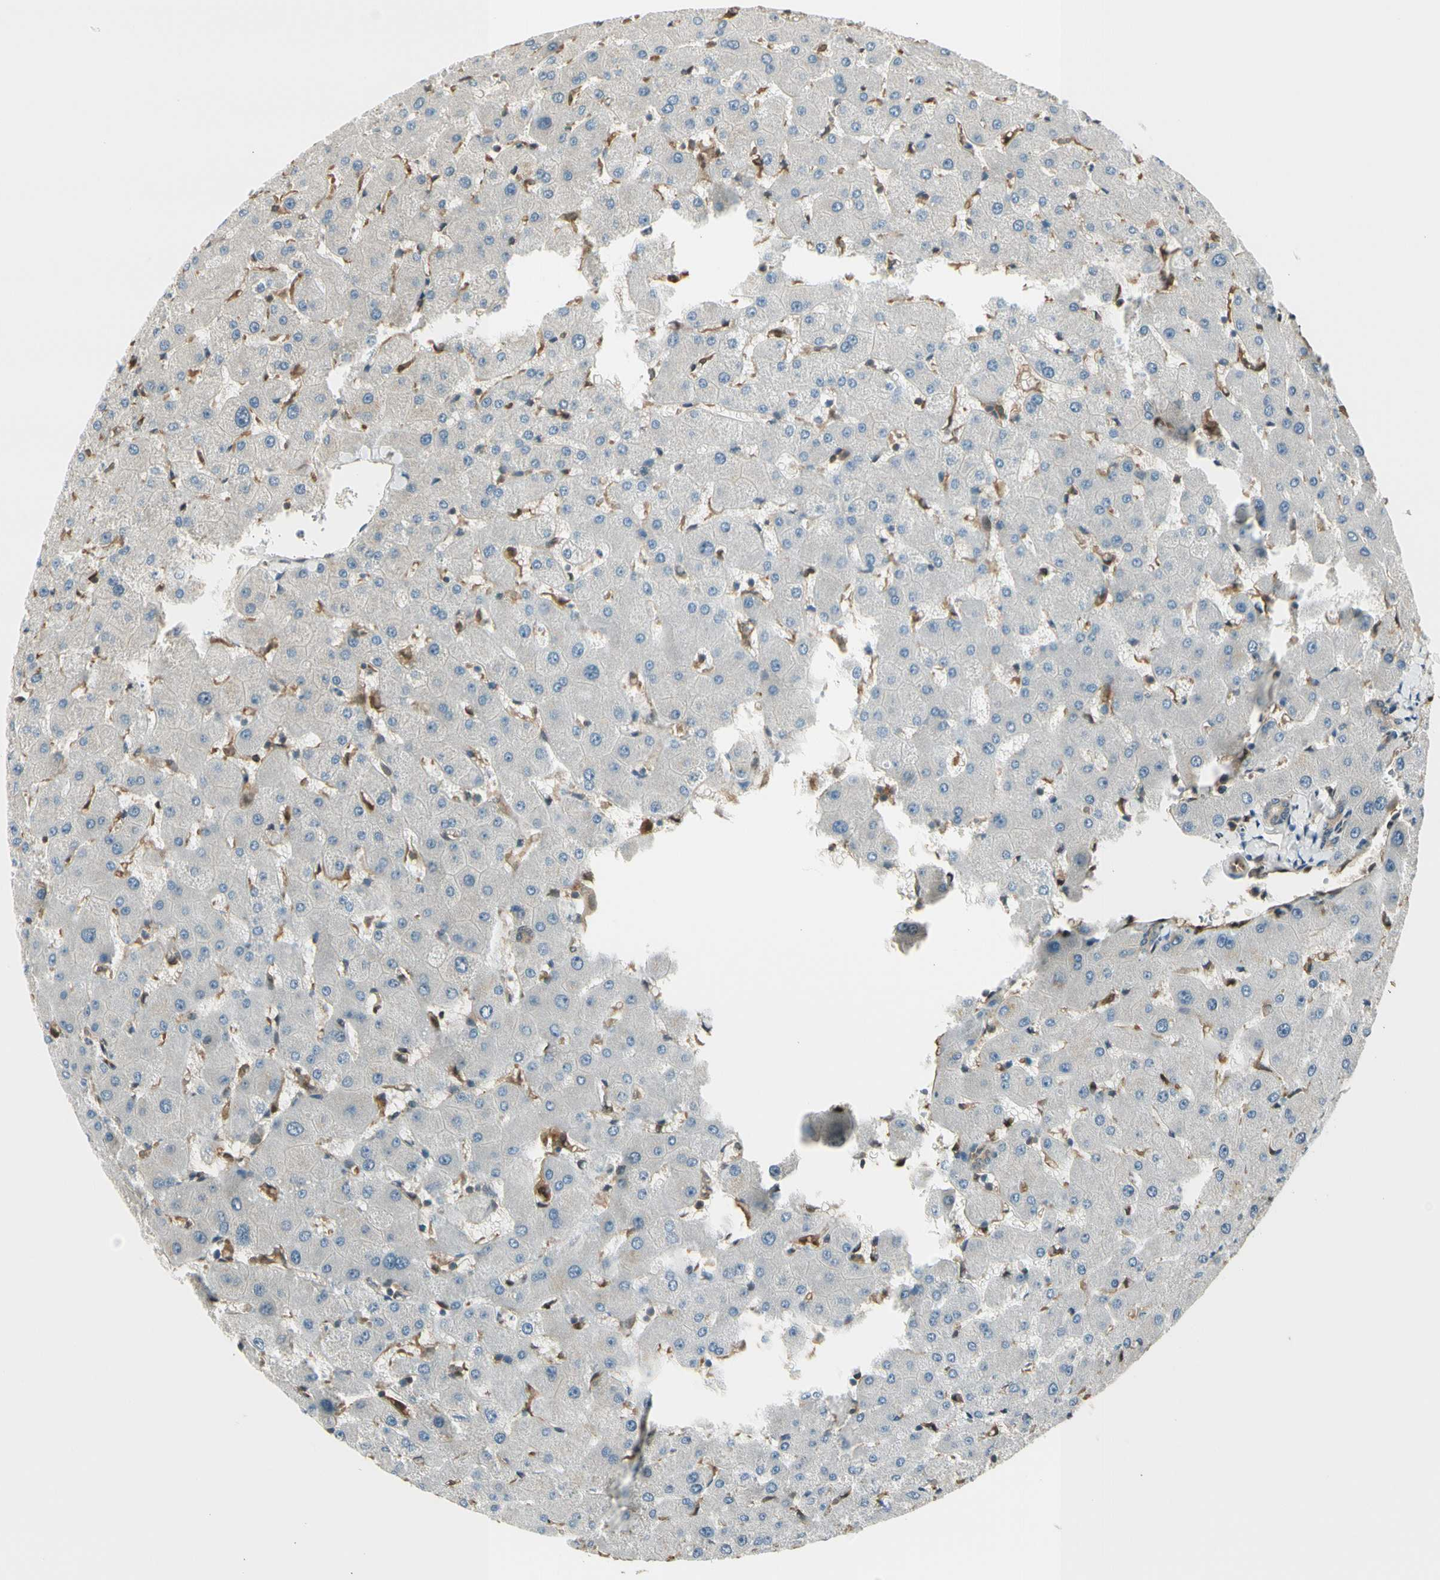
{"staining": {"intensity": "moderate", "quantity": ">75%", "location": "cytoplasmic/membranous"}, "tissue": "liver", "cell_type": "Cholangiocytes", "image_type": "normal", "snomed": [{"axis": "morphology", "description": "Normal tissue, NOS"}, {"axis": "topography", "description": "Liver"}], "caption": "Immunohistochemical staining of benign human liver demonstrates >75% levels of moderate cytoplasmic/membranous protein staining in about >75% of cholangiocytes. (Stains: DAB in brown, nuclei in blue, Microscopy: brightfield microscopy at high magnification).", "gene": "SERPINB6", "patient": {"sex": "female", "age": 63}}